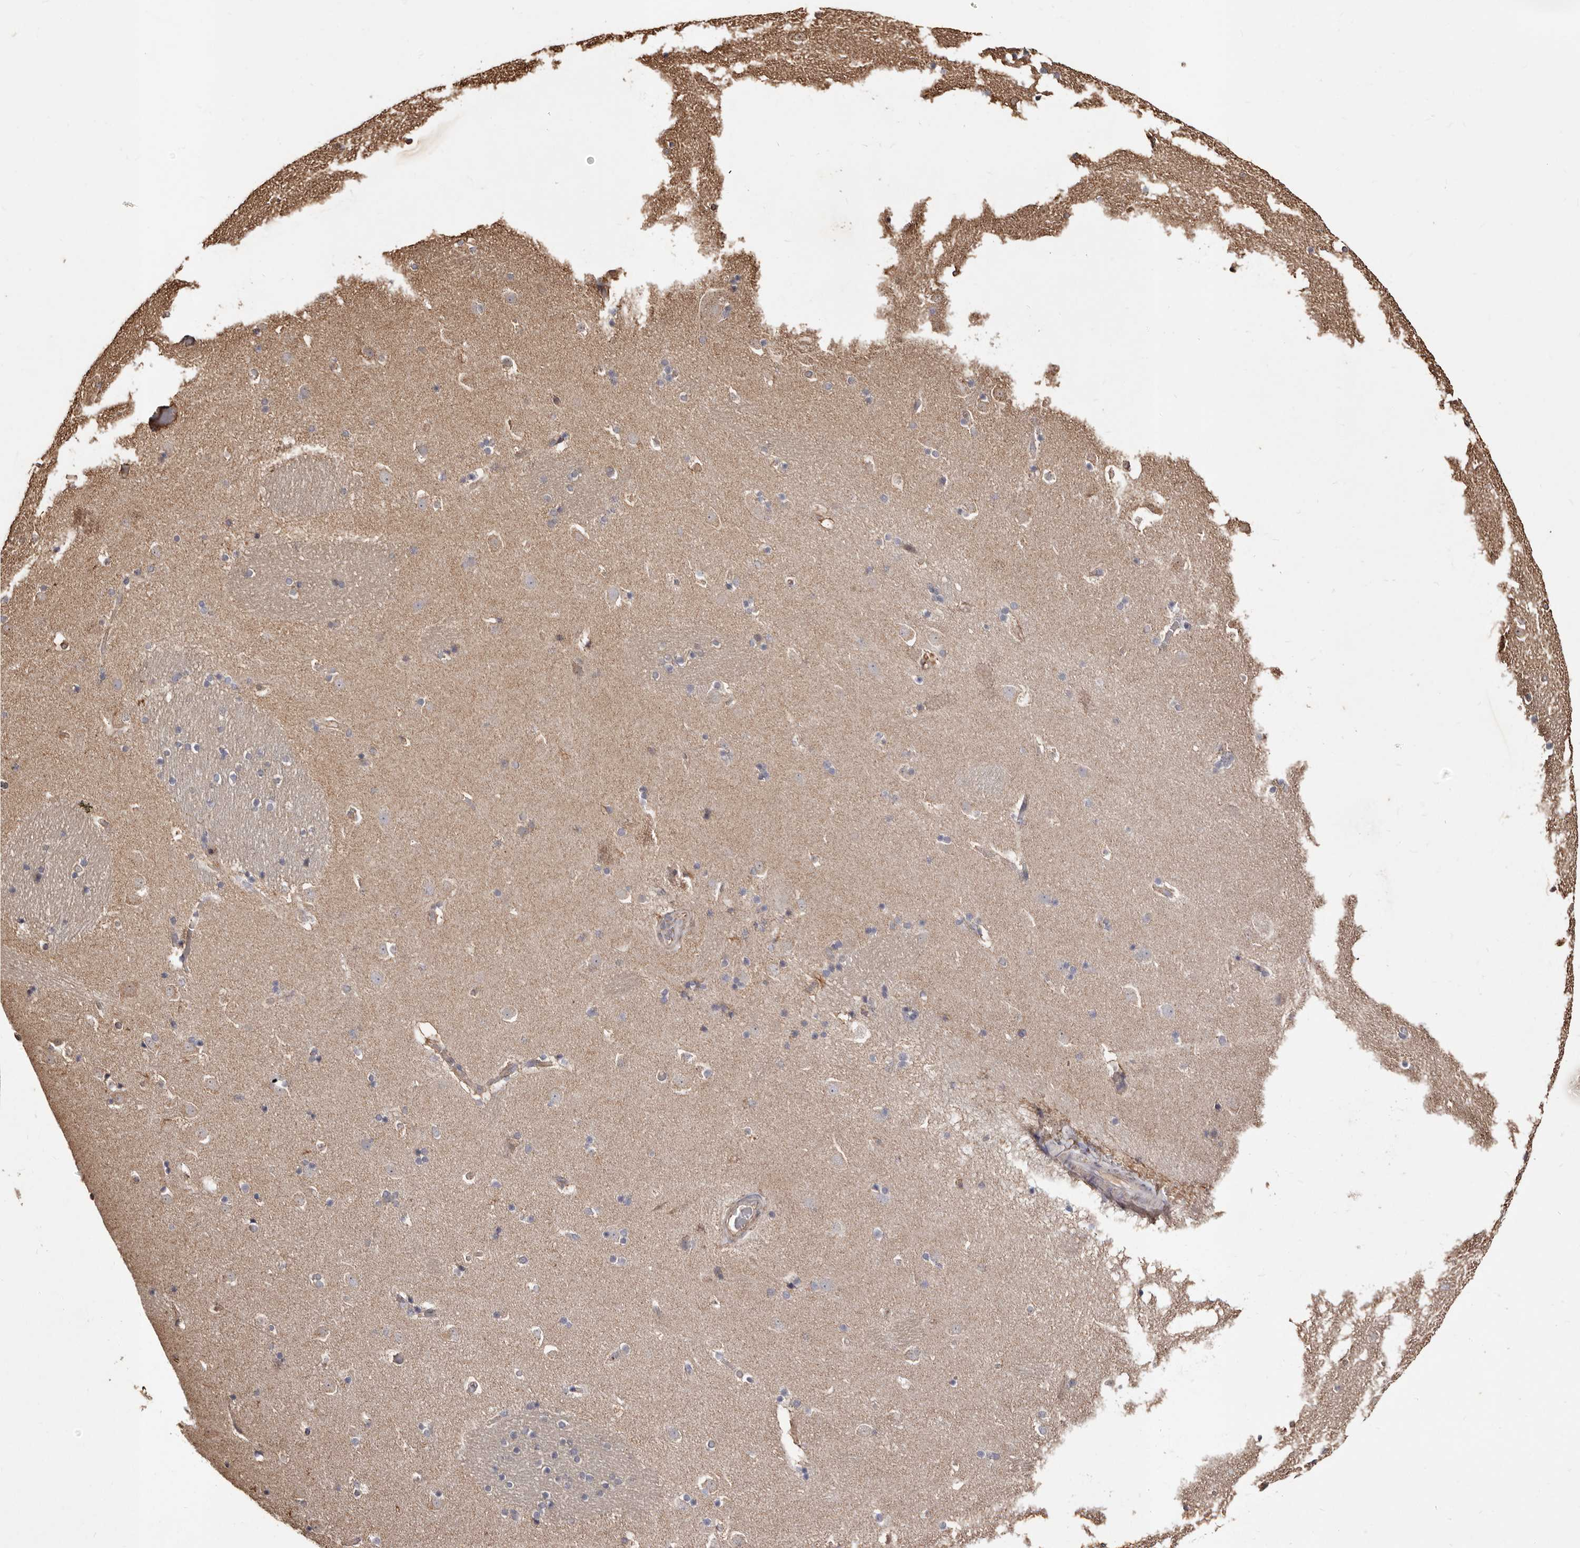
{"staining": {"intensity": "moderate", "quantity": "<25%", "location": "cytoplasmic/membranous"}, "tissue": "caudate", "cell_type": "Glial cells", "image_type": "normal", "snomed": [{"axis": "morphology", "description": "Normal tissue, NOS"}, {"axis": "topography", "description": "Lateral ventricle wall"}], "caption": "Moderate cytoplasmic/membranous expression for a protein is seen in approximately <25% of glial cells of unremarkable caudate using IHC.", "gene": "MACC1", "patient": {"sex": "male", "age": 45}}